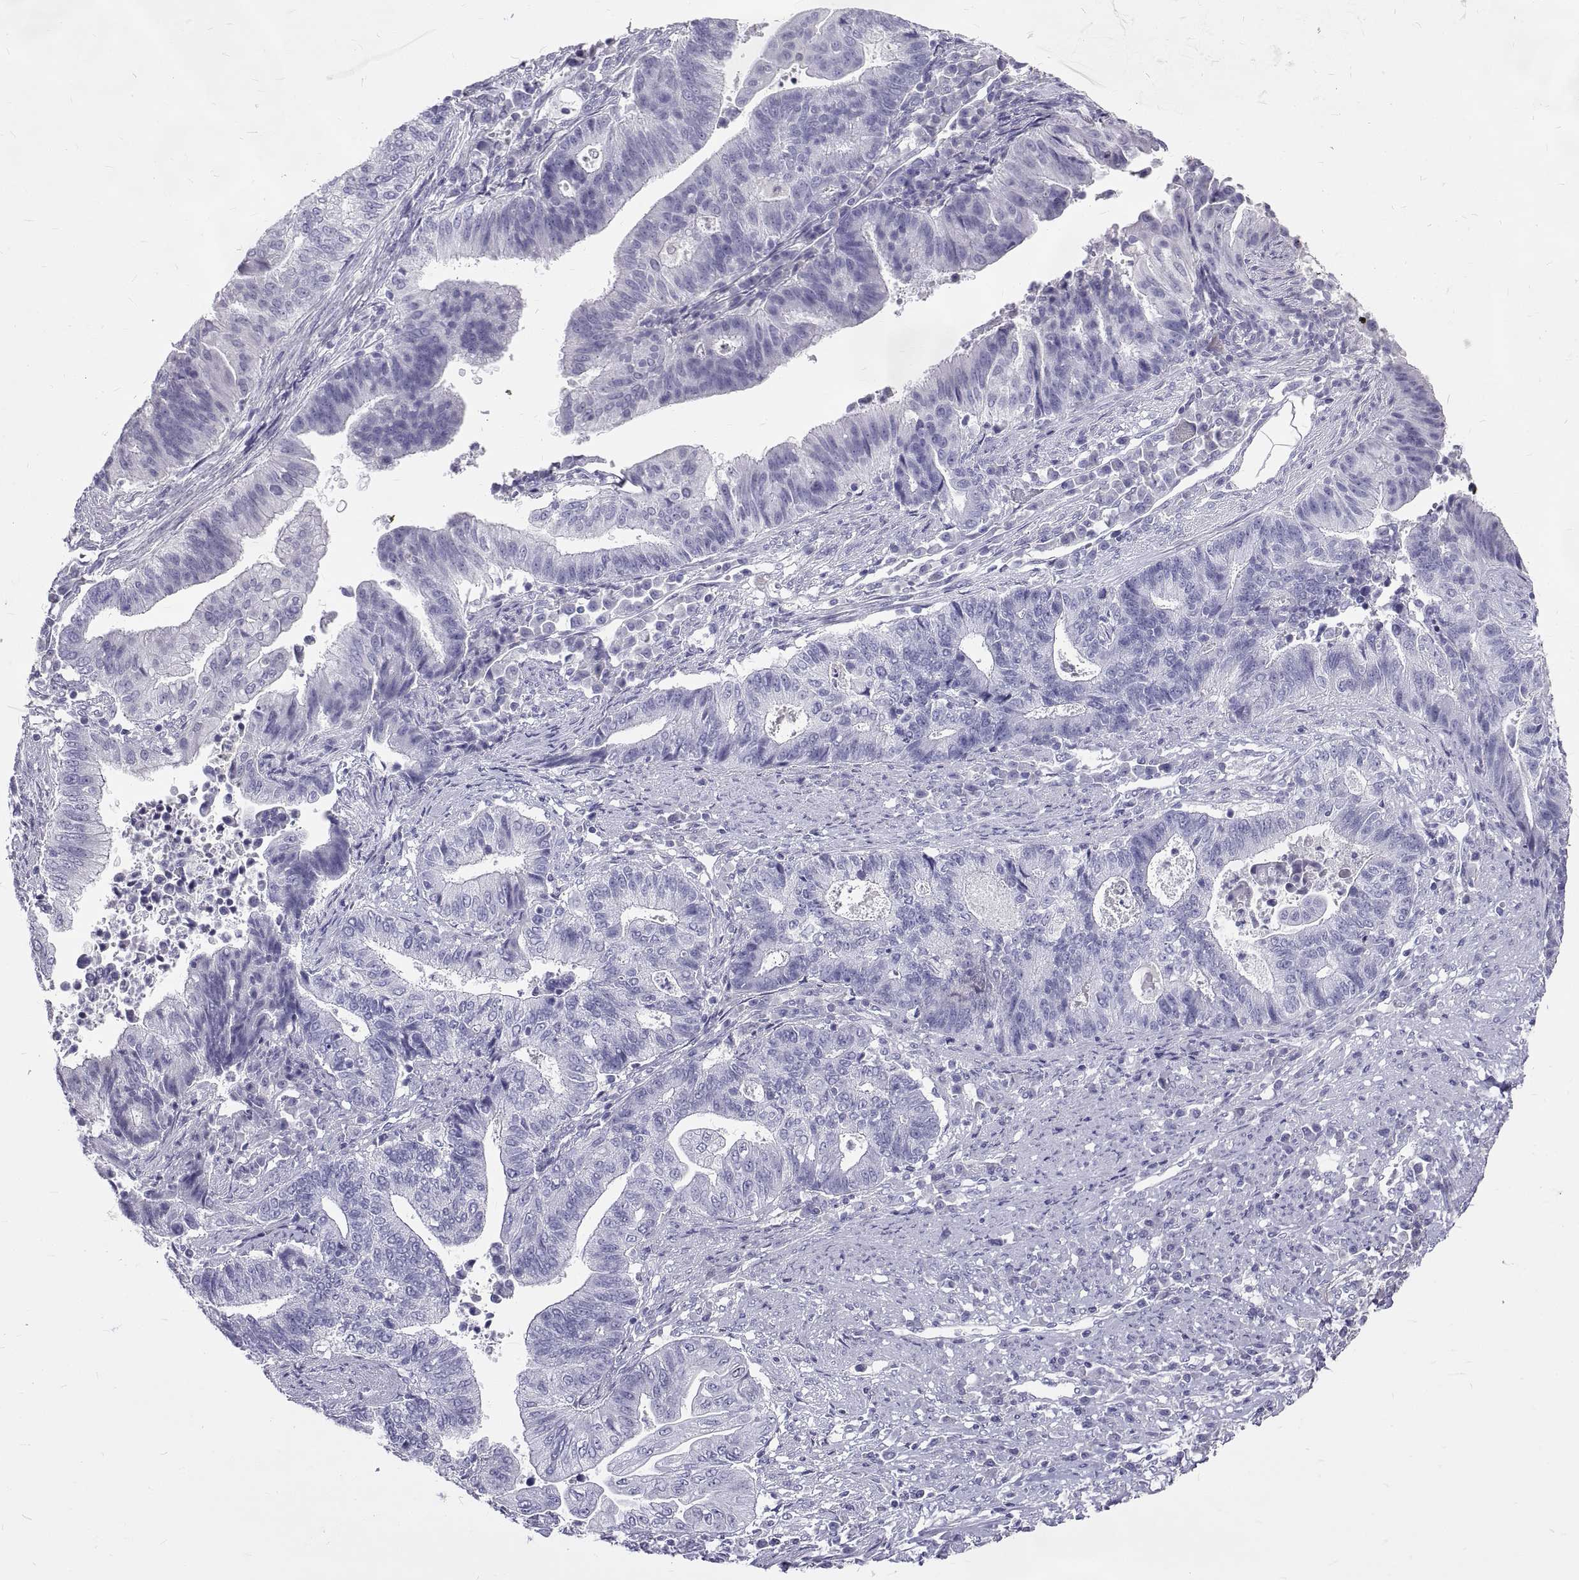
{"staining": {"intensity": "negative", "quantity": "none", "location": "none"}, "tissue": "endometrial cancer", "cell_type": "Tumor cells", "image_type": "cancer", "snomed": [{"axis": "morphology", "description": "Adenocarcinoma, NOS"}, {"axis": "topography", "description": "Uterus"}, {"axis": "topography", "description": "Endometrium"}], "caption": "Immunohistochemistry of adenocarcinoma (endometrial) demonstrates no expression in tumor cells.", "gene": "GNG12", "patient": {"sex": "female", "age": 54}}